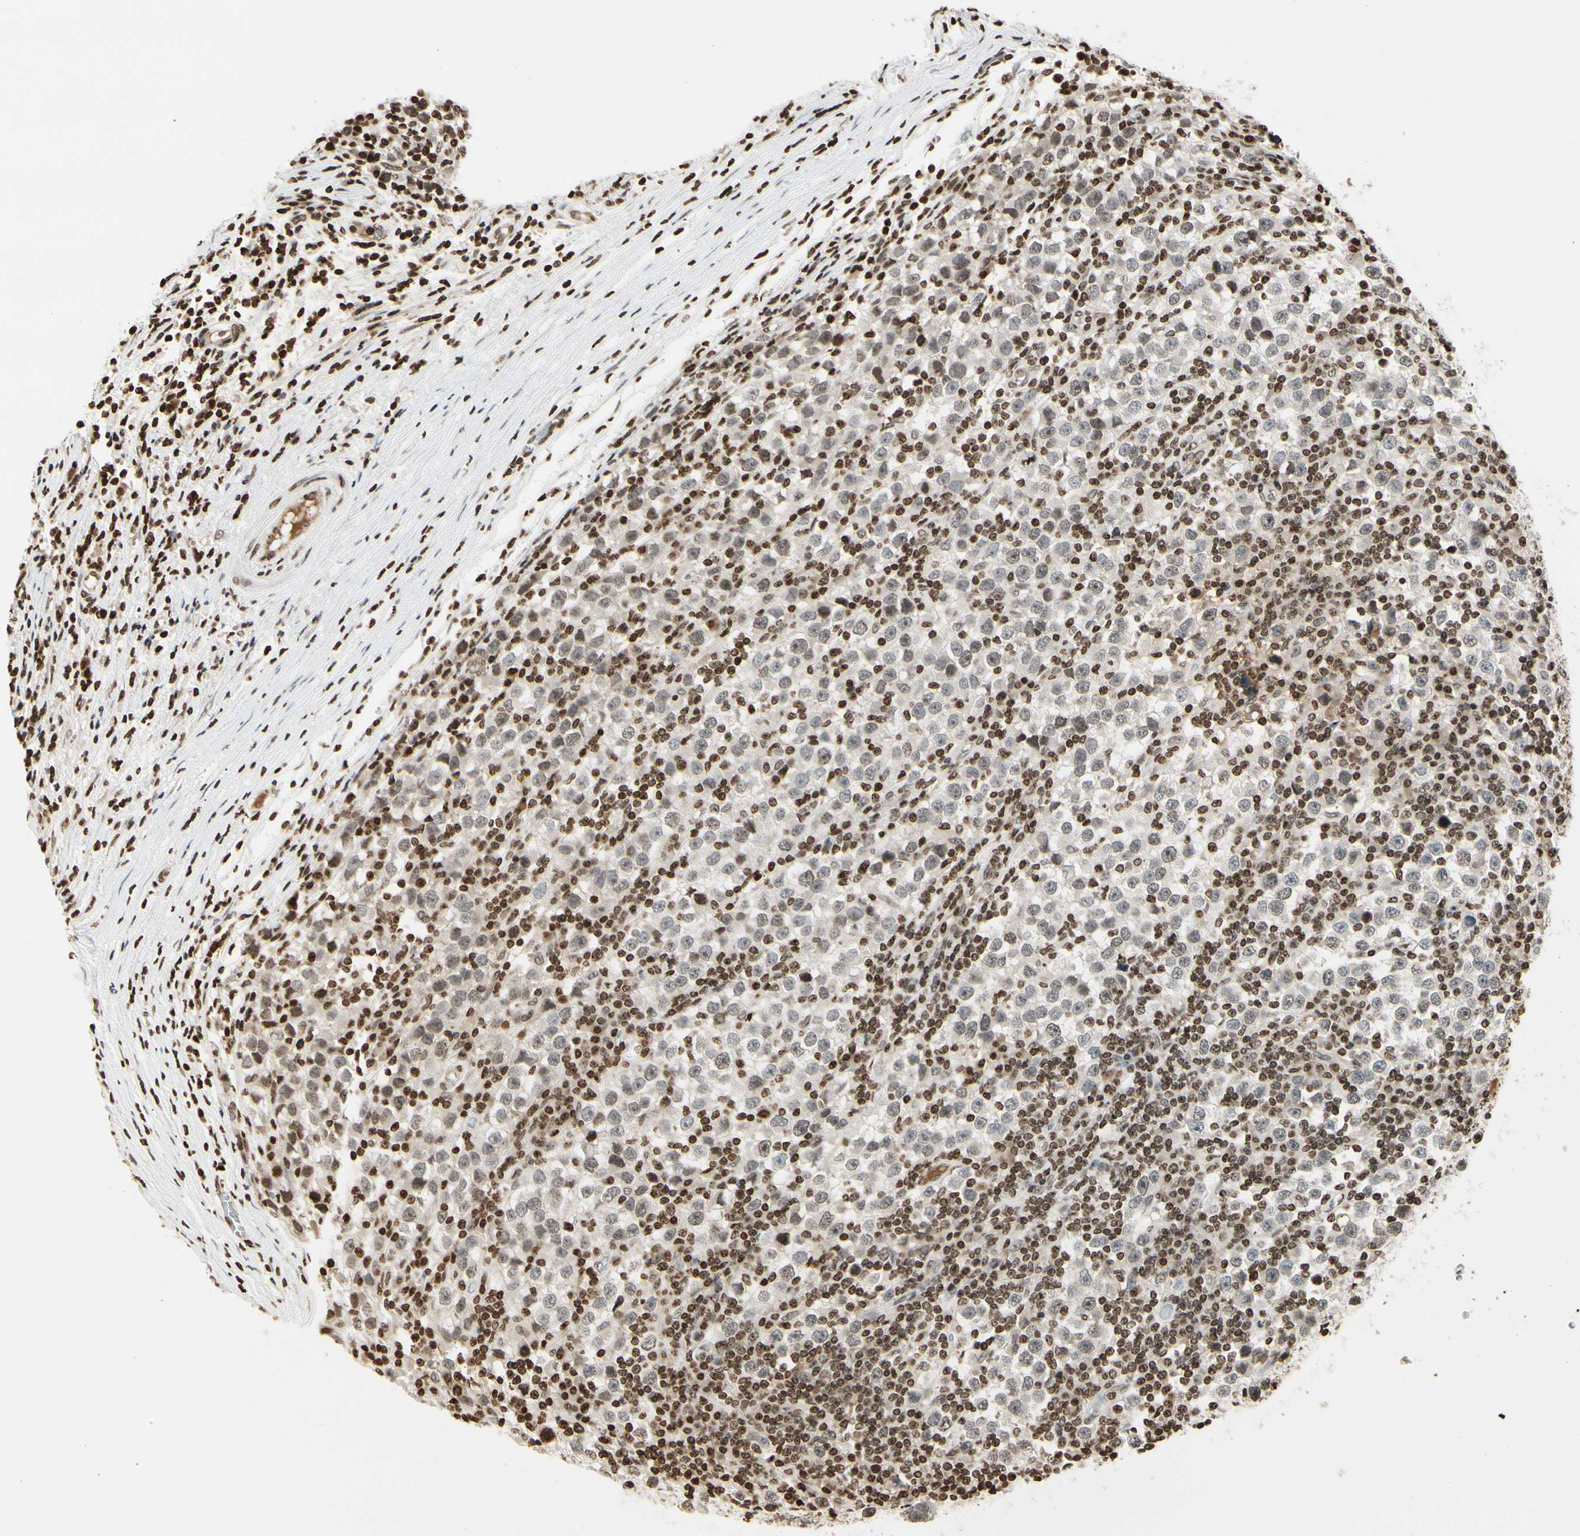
{"staining": {"intensity": "weak", "quantity": "<25%", "location": "nuclear"}, "tissue": "testis cancer", "cell_type": "Tumor cells", "image_type": "cancer", "snomed": [{"axis": "morphology", "description": "Seminoma, NOS"}, {"axis": "topography", "description": "Testis"}], "caption": "IHC photomicrograph of neoplastic tissue: human testis cancer (seminoma) stained with DAB displays no significant protein staining in tumor cells. (IHC, brightfield microscopy, high magnification).", "gene": "RORA", "patient": {"sex": "male", "age": 65}}